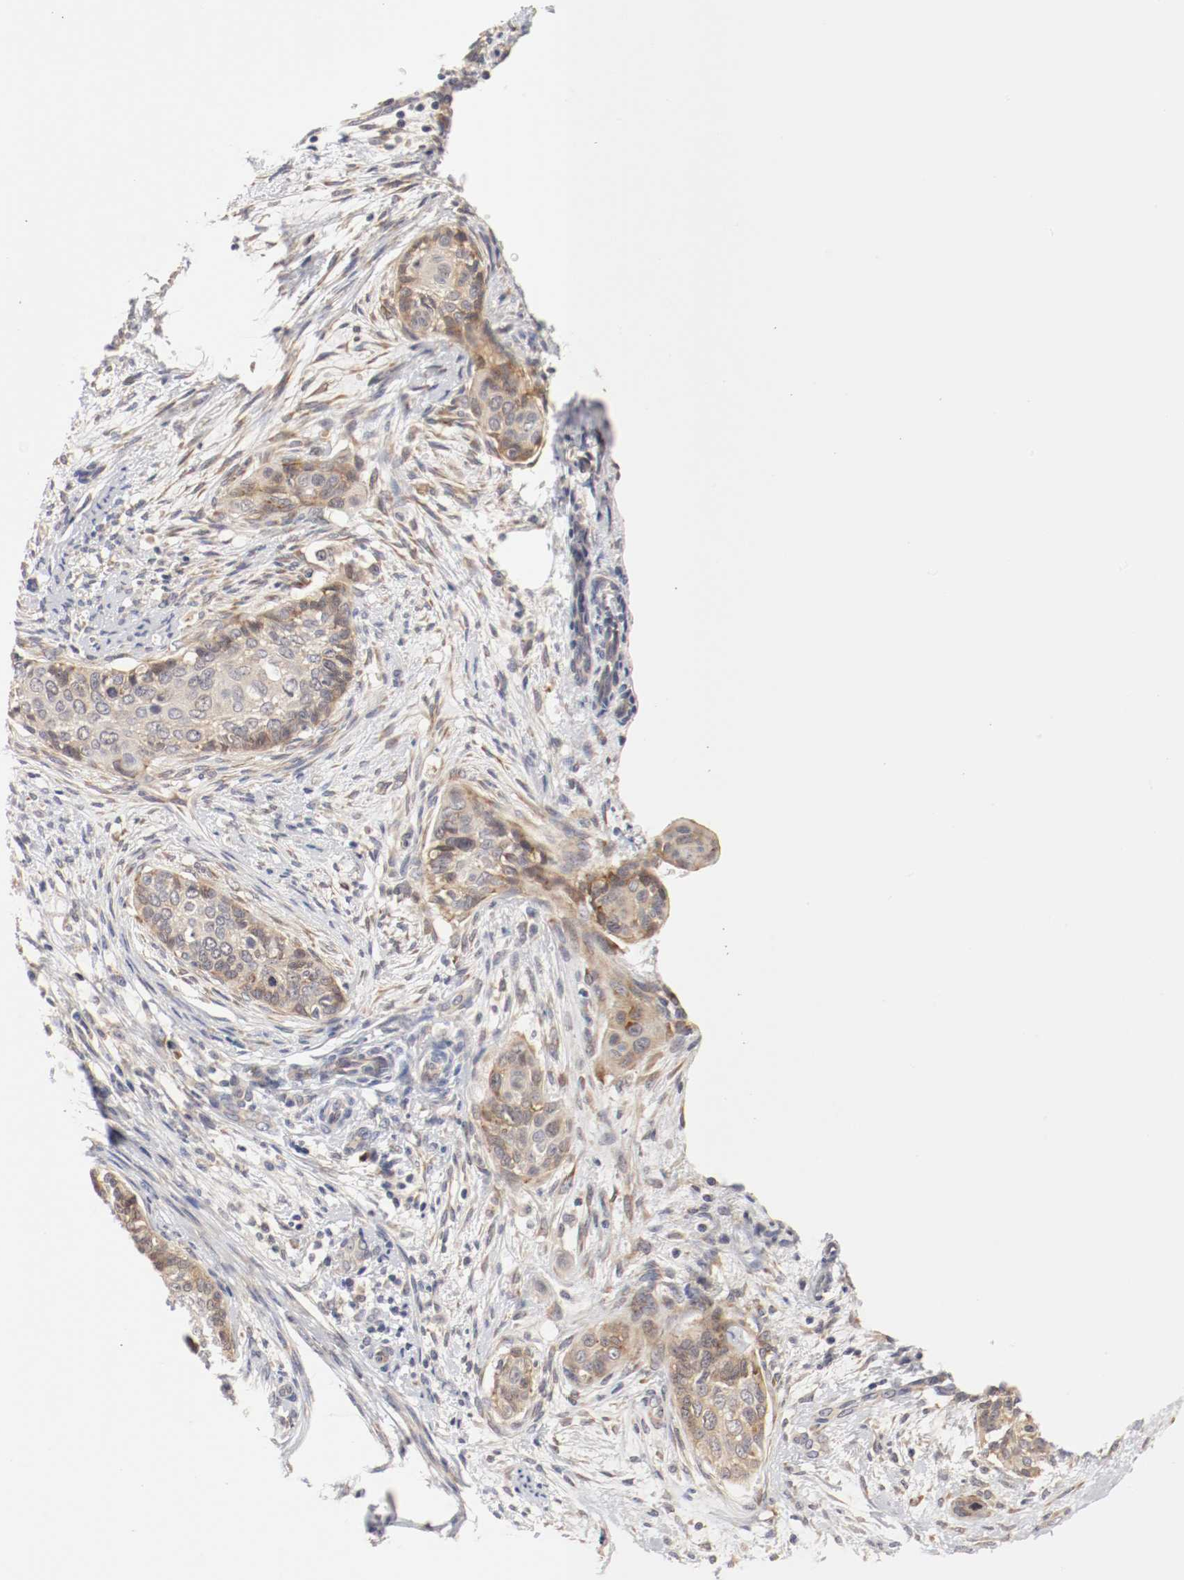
{"staining": {"intensity": "weak", "quantity": ">75%", "location": "cytoplasmic/membranous"}, "tissue": "cervical cancer", "cell_type": "Tumor cells", "image_type": "cancer", "snomed": [{"axis": "morphology", "description": "Squamous cell carcinoma, NOS"}, {"axis": "topography", "description": "Cervix"}], "caption": "An immunohistochemistry image of tumor tissue is shown. Protein staining in brown labels weak cytoplasmic/membranous positivity in squamous cell carcinoma (cervical) within tumor cells. Nuclei are stained in blue.", "gene": "FKBP3", "patient": {"sex": "female", "age": 33}}